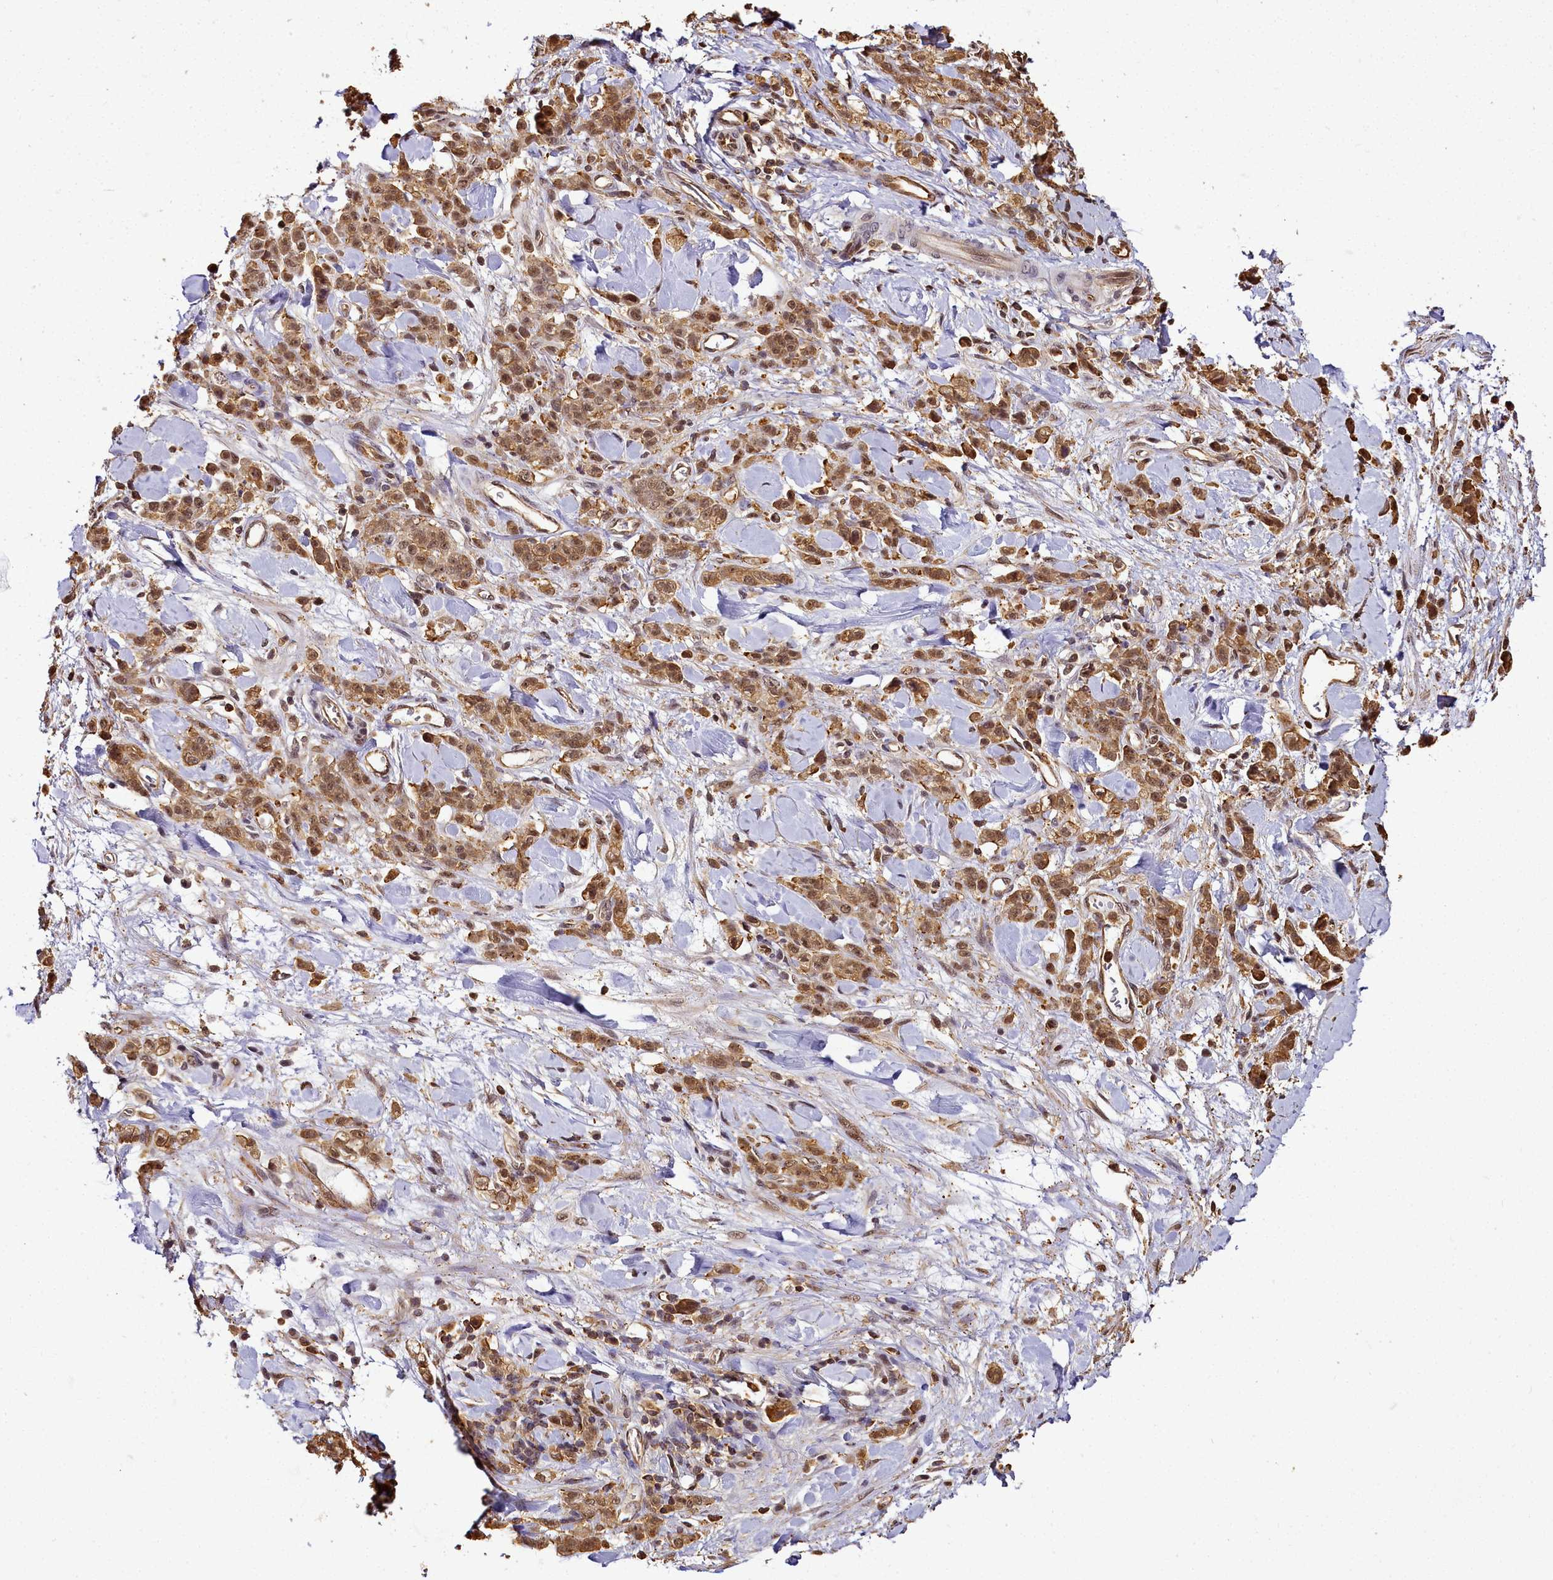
{"staining": {"intensity": "moderate", "quantity": ">75%", "location": "cytoplasmic/membranous,nuclear"}, "tissue": "stomach cancer", "cell_type": "Tumor cells", "image_type": "cancer", "snomed": [{"axis": "morphology", "description": "Normal tissue, NOS"}, {"axis": "morphology", "description": "Adenocarcinoma, NOS"}, {"axis": "topography", "description": "Stomach"}], "caption": "Protein staining reveals moderate cytoplasmic/membranous and nuclear staining in about >75% of tumor cells in stomach cancer.", "gene": "PPP4C", "patient": {"sex": "male", "age": 82}}